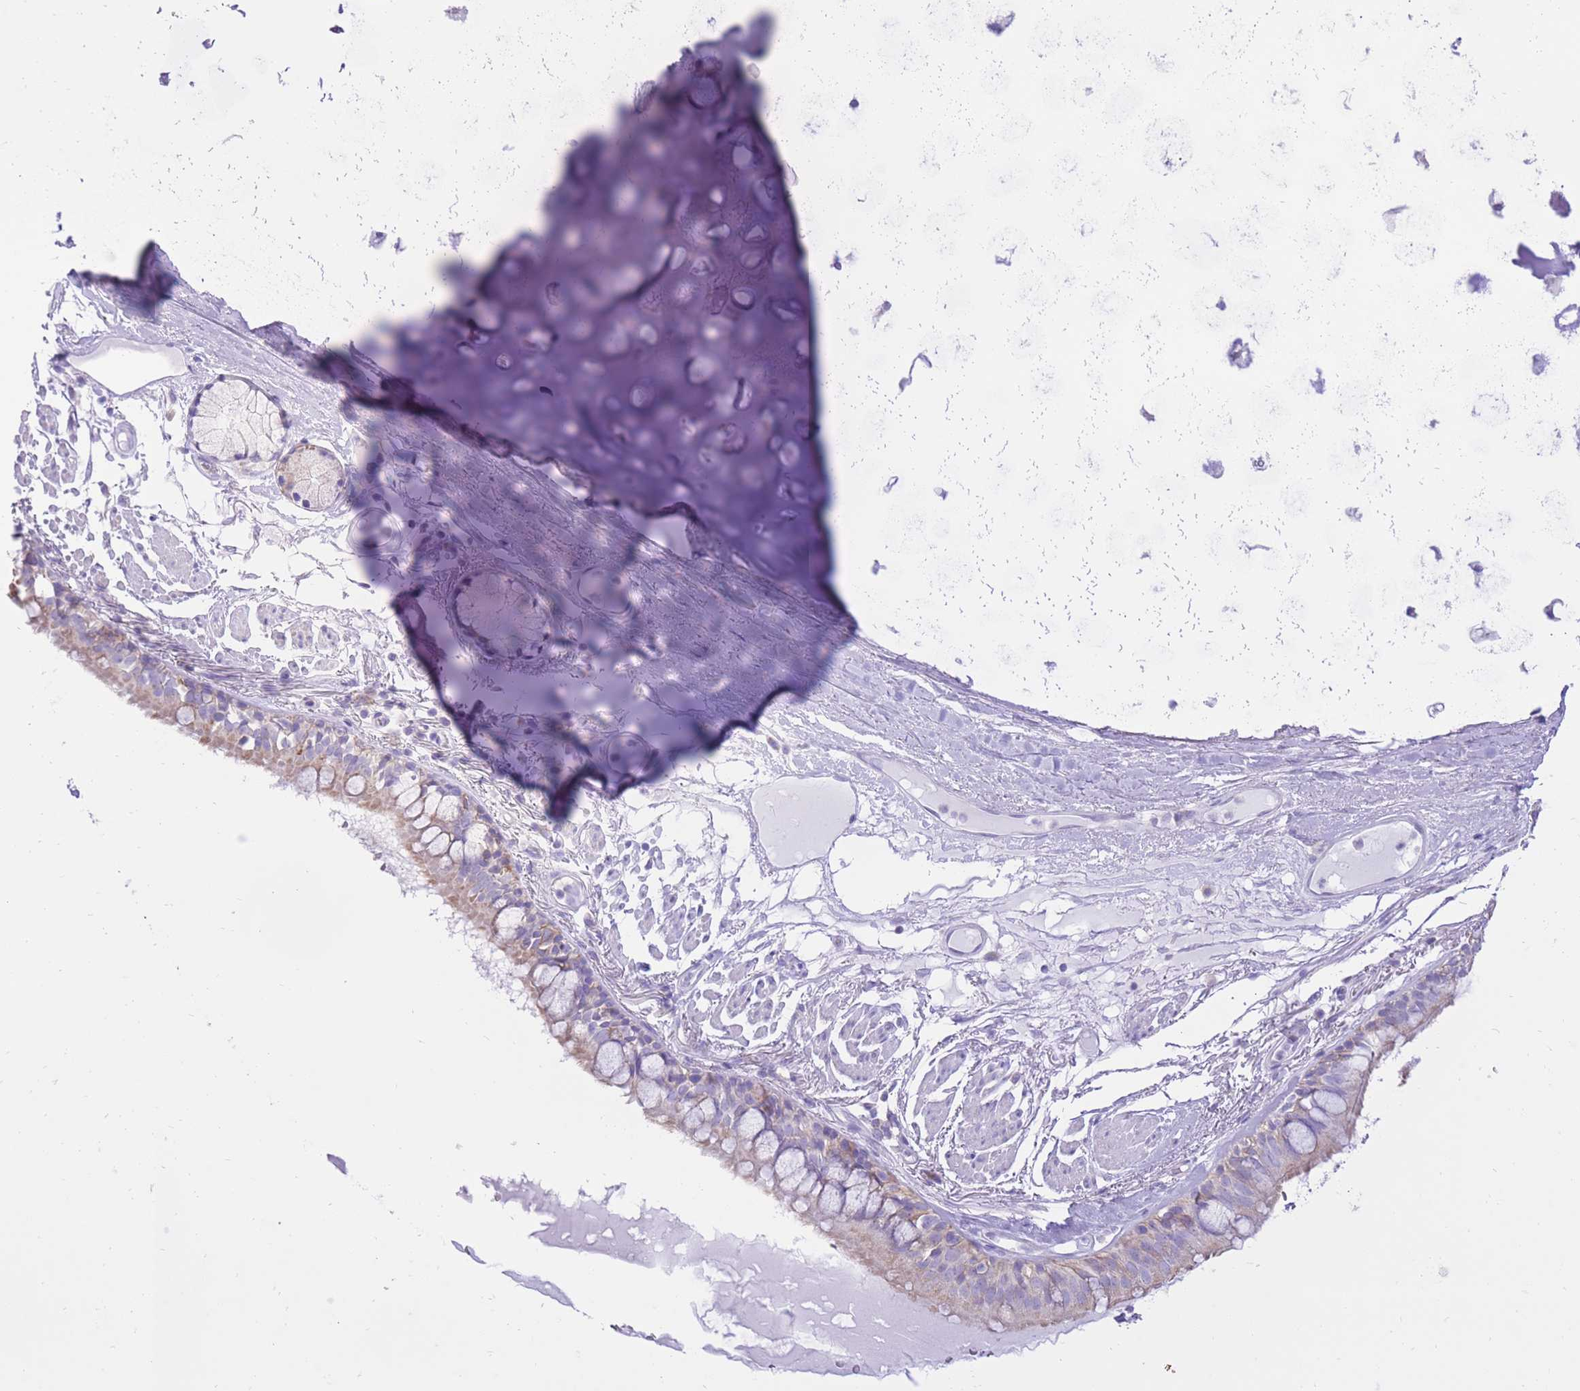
{"staining": {"intensity": "weak", "quantity": "<25%", "location": "cytoplasmic/membranous"}, "tissue": "bronchus", "cell_type": "Respiratory epithelial cells", "image_type": "normal", "snomed": [{"axis": "morphology", "description": "Normal tissue, NOS"}, {"axis": "topography", "description": "Bronchus"}], "caption": "DAB (3,3'-diaminobenzidine) immunohistochemical staining of normal human bronchus demonstrates no significant expression in respiratory epithelial cells. The staining is performed using DAB brown chromogen with nuclei counter-stained in using hematoxylin.", "gene": "SLC4A4", "patient": {"sex": "male", "age": 70}}